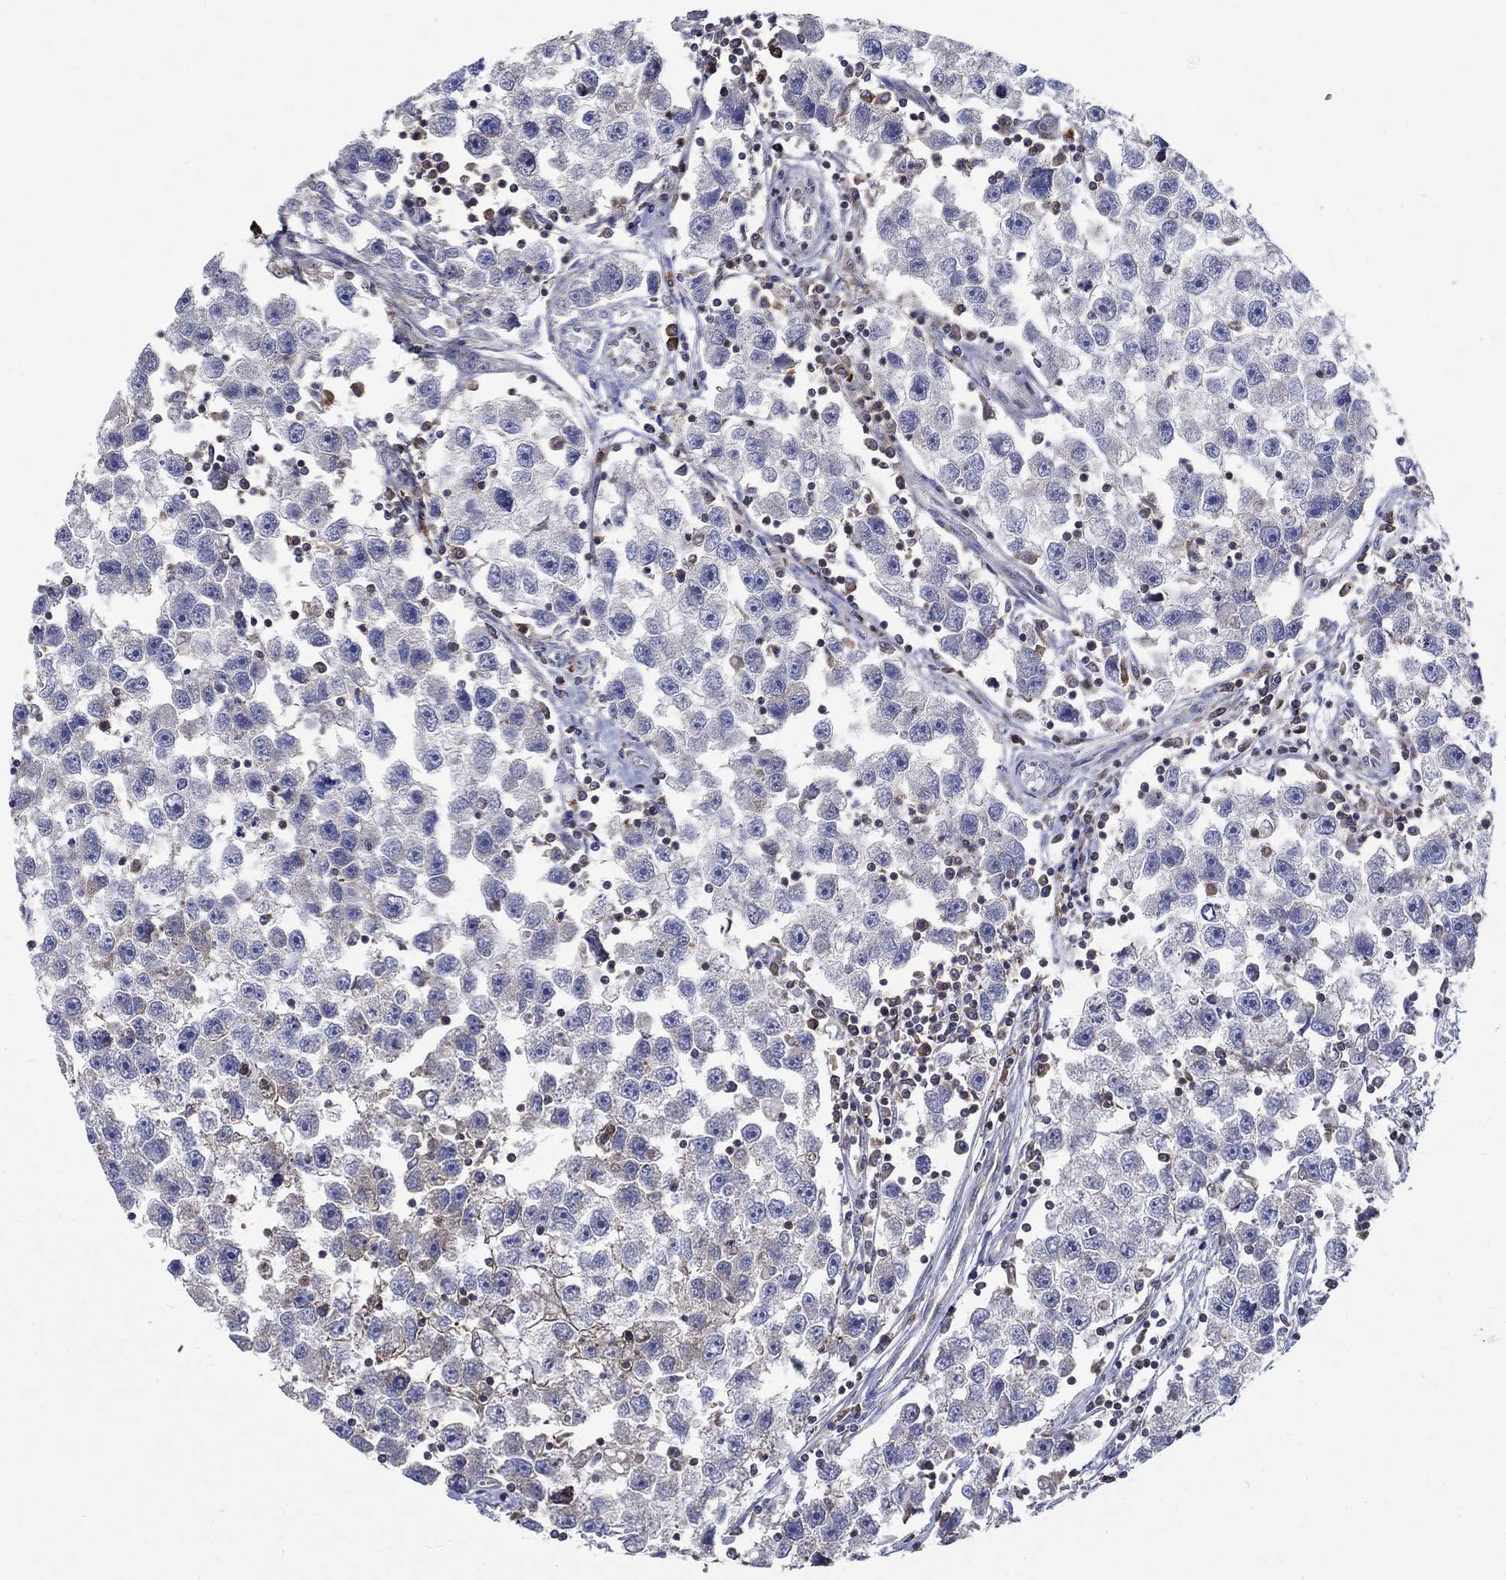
{"staining": {"intensity": "negative", "quantity": "none", "location": "none"}, "tissue": "testis cancer", "cell_type": "Tumor cells", "image_type": "cancer", "snomed": [{"axis": "morphology", "description": "Seminoma, NOS"}, {"axis": "topography", "description": "Testis"}], "caption": "There is no significant expression in tumor cells of testis seminoma. (DAB (3,3'-diaminobenzidine) IHC, high magnification).", "gene": "AGAP2", "patient": {"sex": "male", "age": 30}}